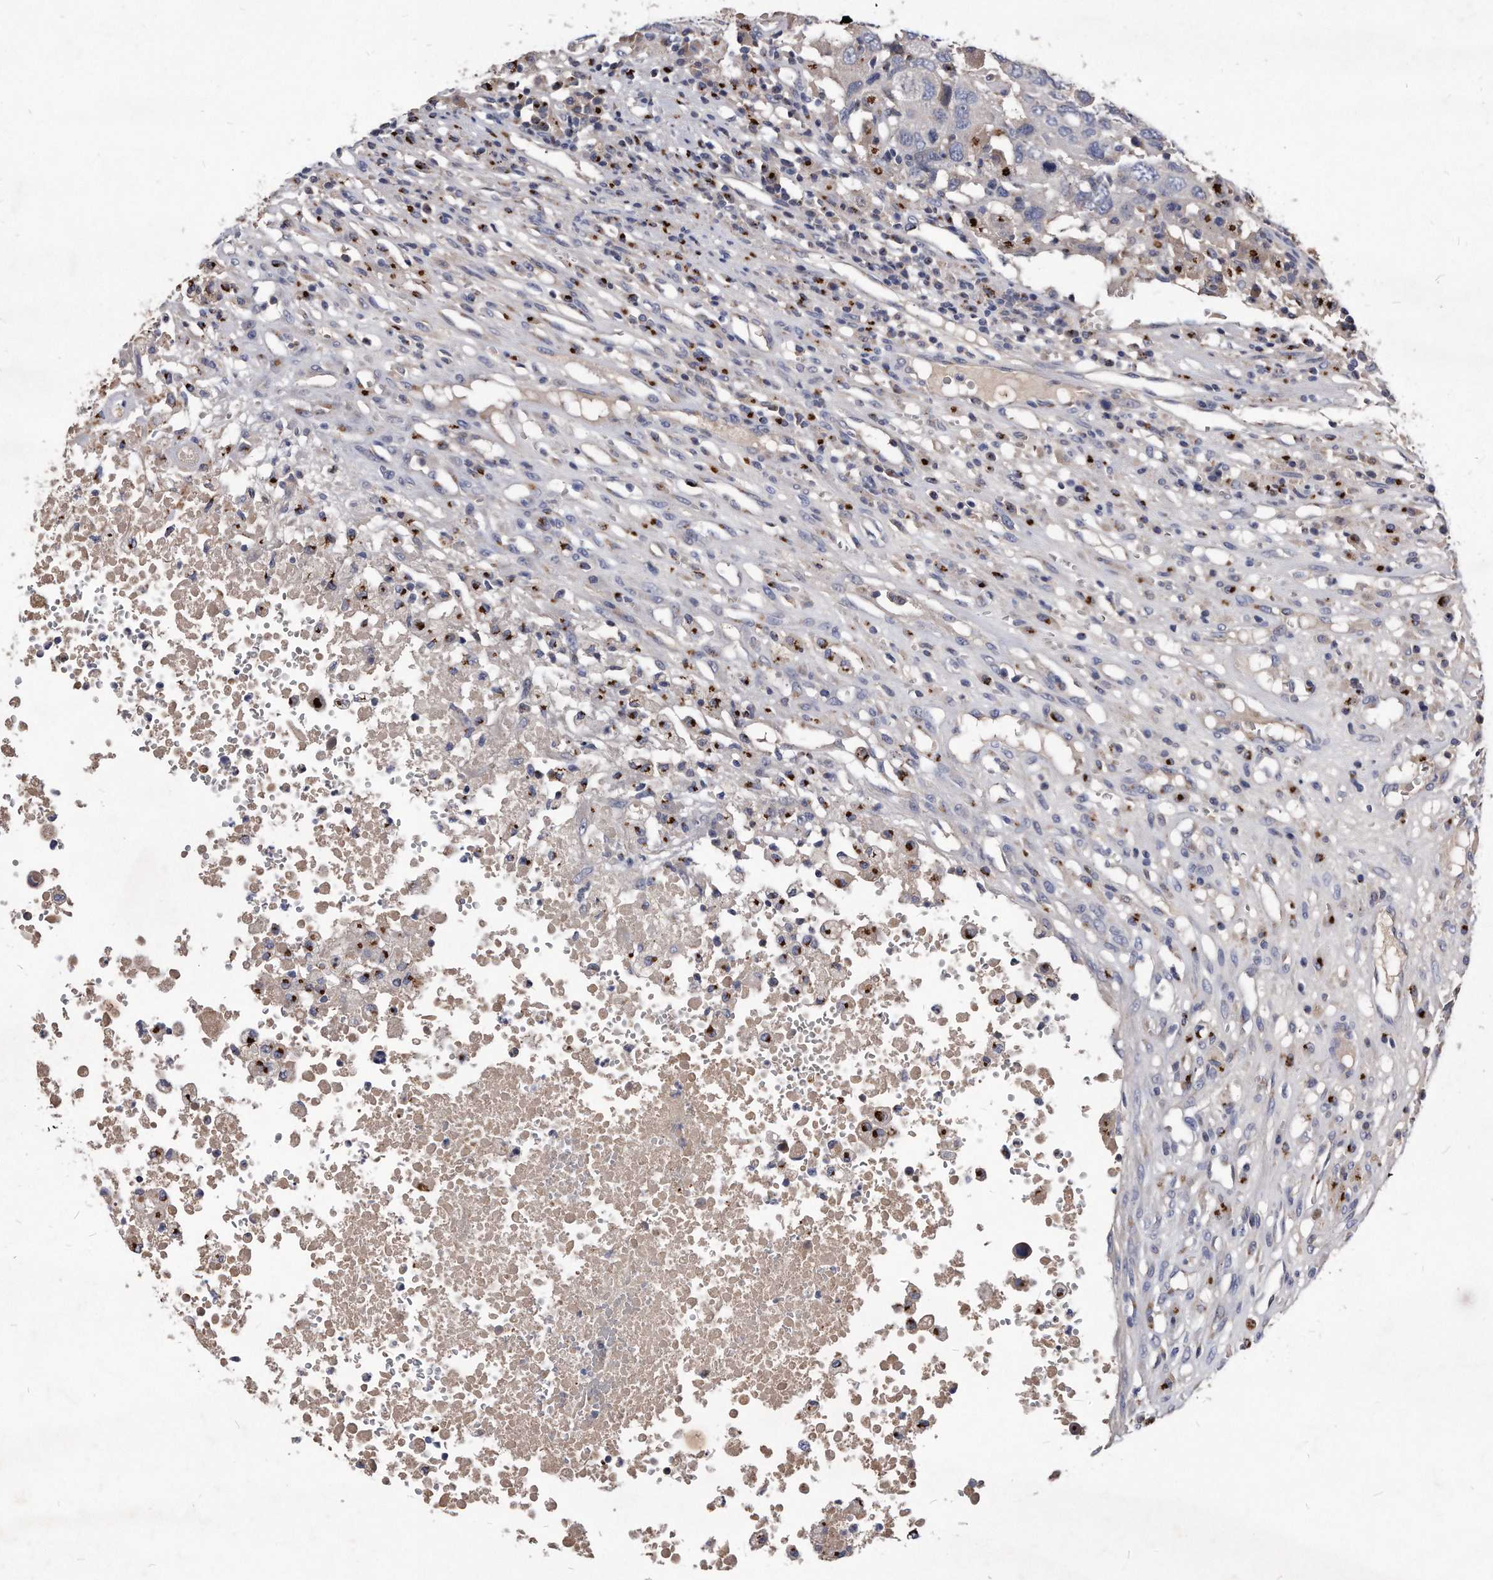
{"staining": {"intensity": "negative", "quantity": "none", "location": "none"}, "tissue": "head and neck cancer", "cell_type": "Tumor cells", "image_type": "cancer", "snomed": [{"axis": "morphology", "description": "Squamous cell carcinoma, NOS"}, {"axis": "topography", "description": "Head-Neck"}], "caption": "High power microscopy image of an immunohistochemistry micrograph of head and neck cancer, revealing no significant expression in tumor cells.", "gene": "MGAT4A", "patient": {"sex": "male", "age": 66}}